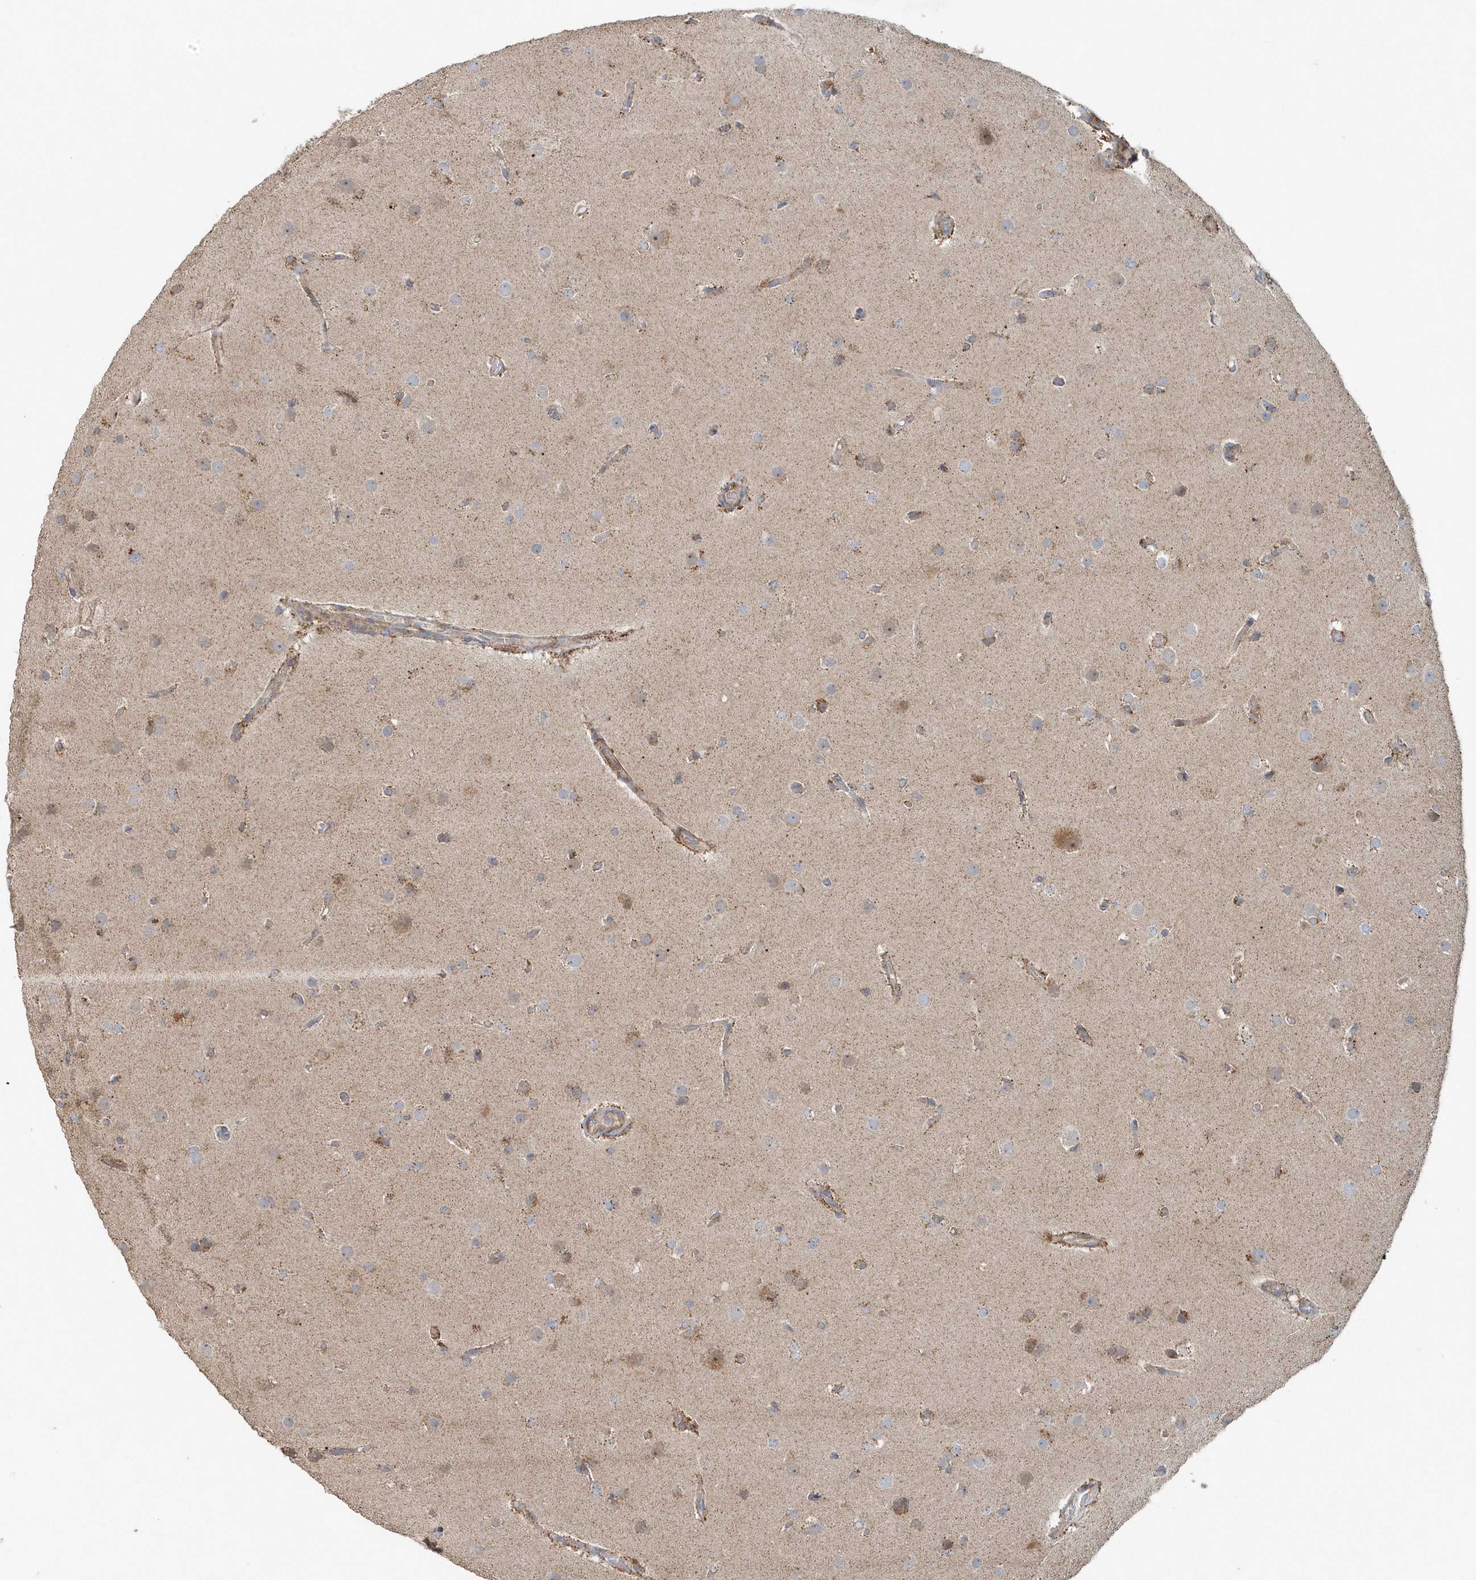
{"staining": {"intensity": "moderate", "quantity": "<25%", "location": "cytoplasmic/membranous"}, "tissue": "glioma", "cell_type": "Tumor cells", "image_type": "cancer", "snomed": [{"axis": "morphology", "description": "Glioma, malignant, High grade"}, {"axis": "topography", "description": "Cerebral cortex"}], "caption": "Human glioma stained for a protein (brown) displays moderate cytoplasmic/membranous positive expression in approximately <25% of tumor cells.", "gene": "MMUT", "patient": {"sex": "female", "age": 36}}